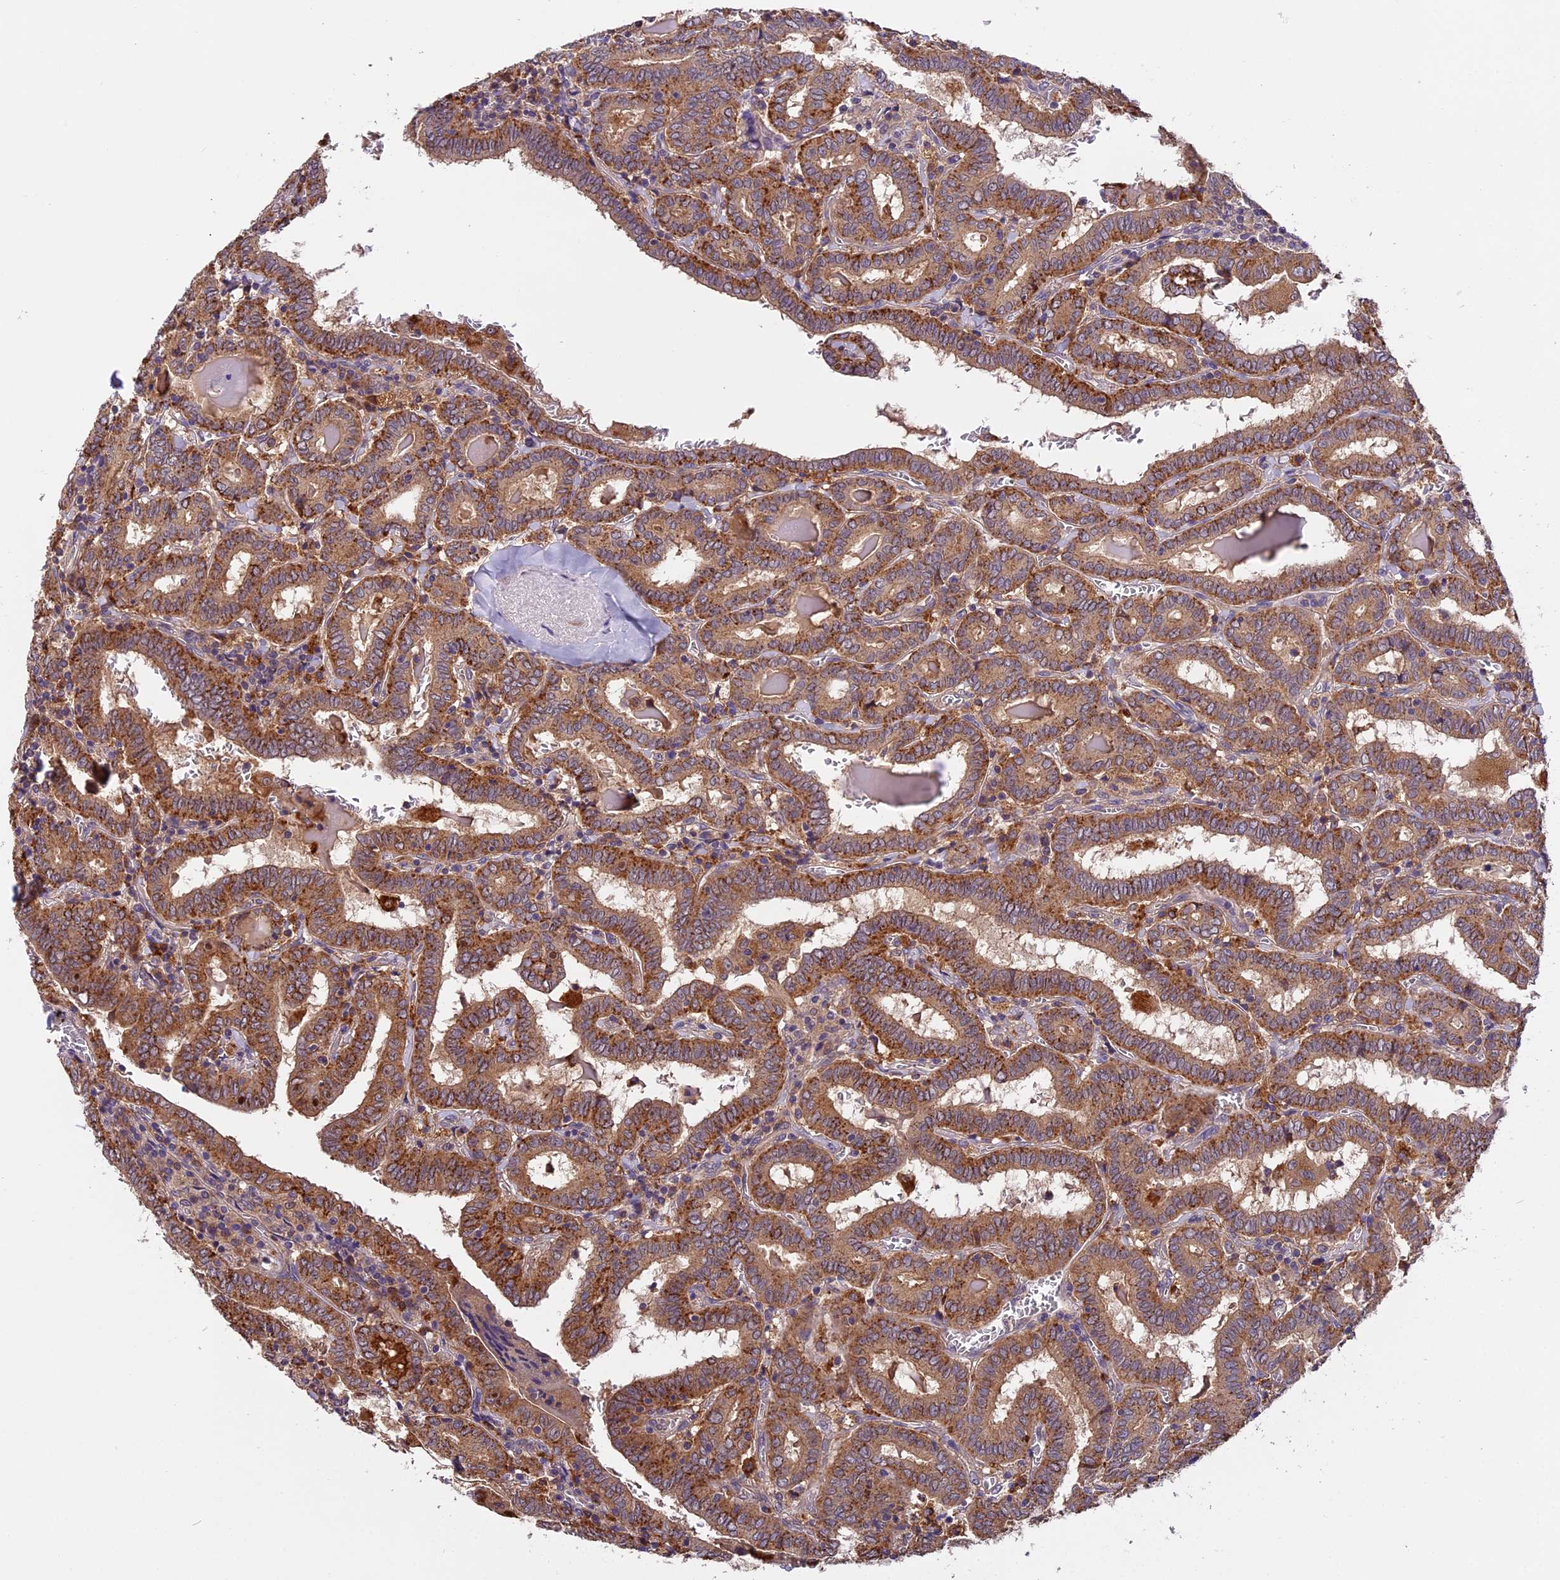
{"staining": {"intensity": "moderate", "quantity": ">75%", "location": "cytoplasmic/membranous"}, "tissue": "thyroid cancer", "cell_type": "Tumor cells", "image_type": "cancer", "snomed": [{"axis": "morphology", "description": "Papillary adenocarcinoma, NOS"}, {"axis": "topography", "description": "Thyroid gland"}], "caption": "Tumor cells reveal medium levels of moderate cytoplasmic/membranous positivity in approximately >75% of cells in human papillary adenocarcinoma (thyroid).", "gene": "COPE", "patient": {"sex": "female", "age": 72}}